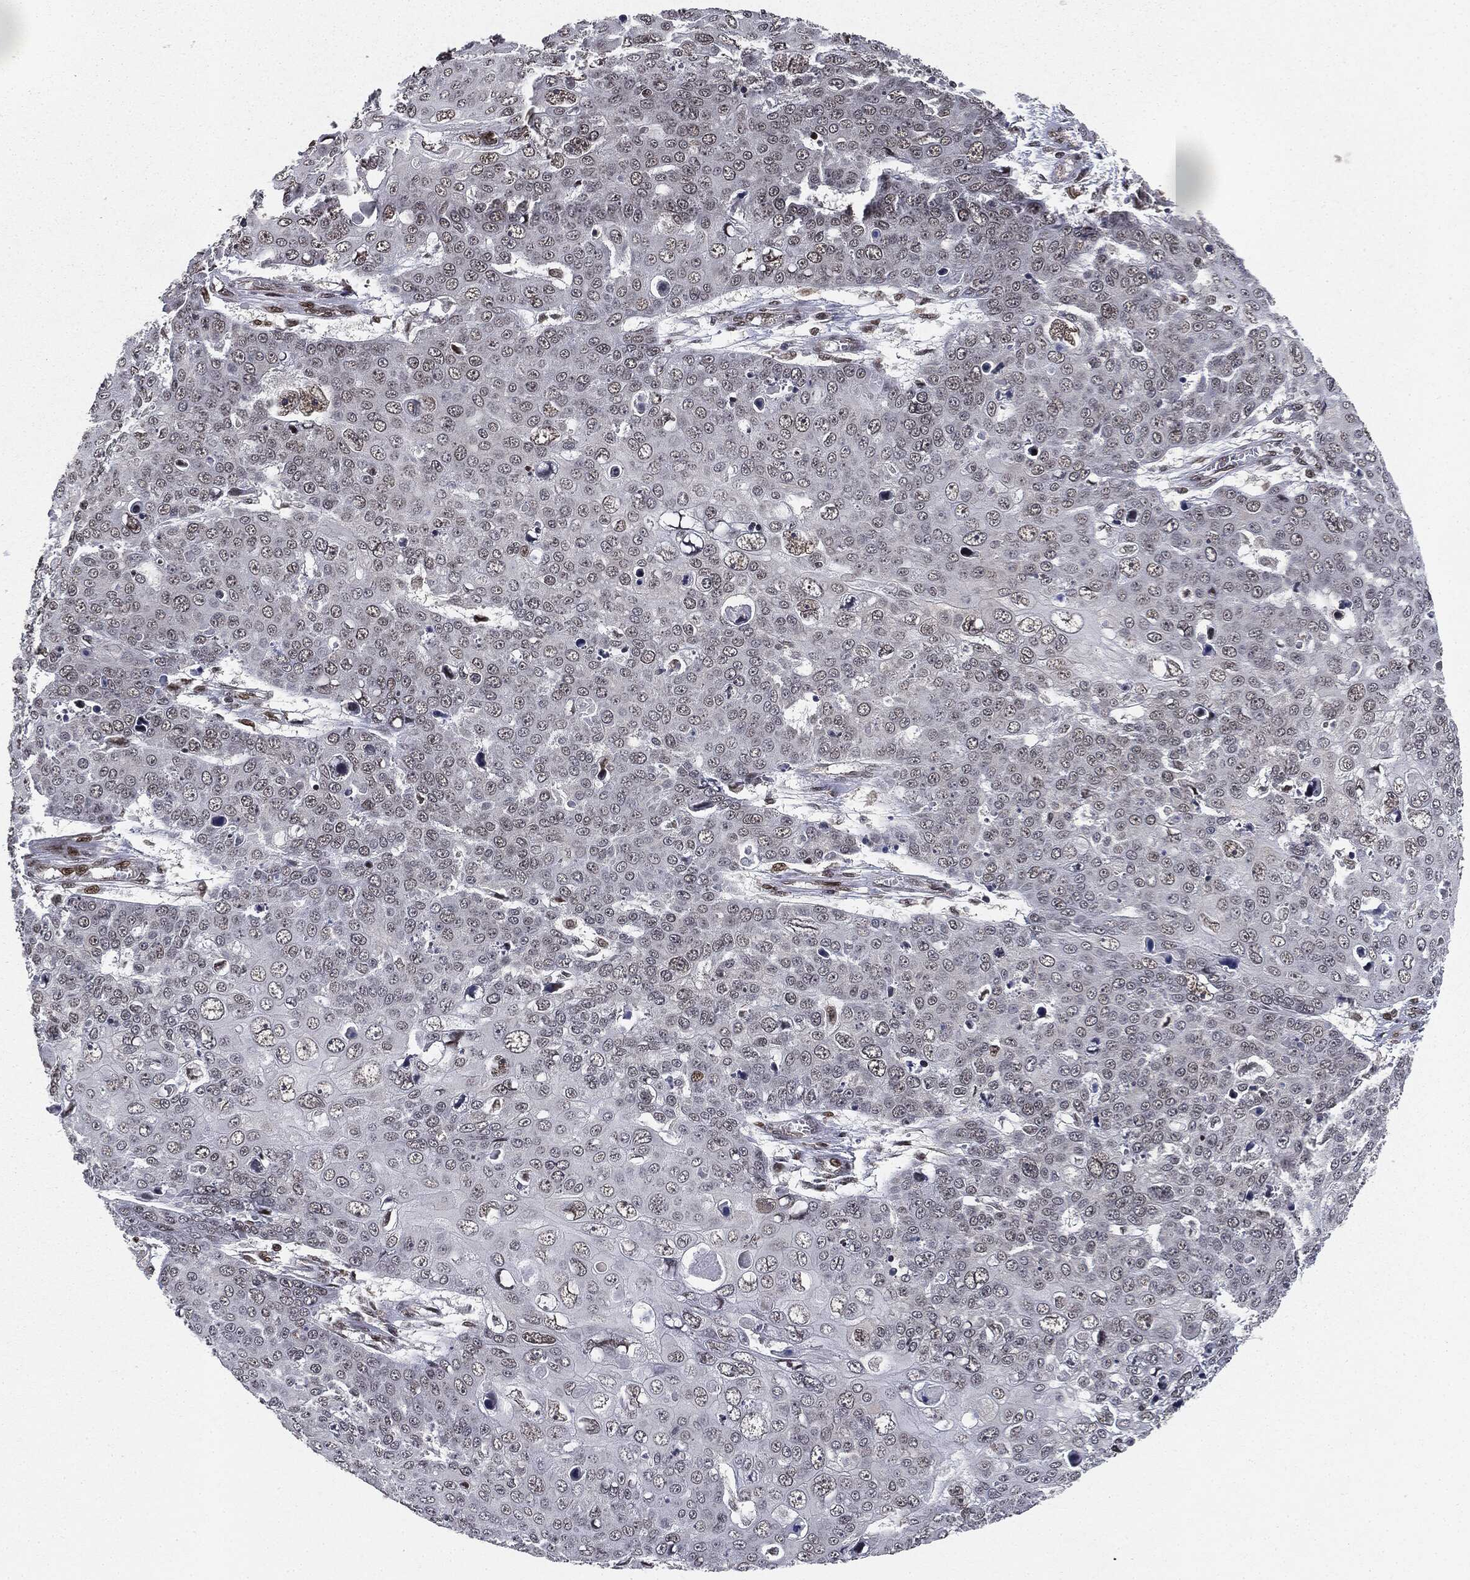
{"staining": {"intensity": "weak", "quantity": "25%-75%", "location": "nuclear"}, "tissue": "skin cancer", "cell_type": "Tumor cells", "image_type": "cancer", "snomed": [{"axis": "morphology", "description": "Squamous cell carcinoma, NOS"}, {"axis": "topography", "description": "Skin"}], "caption": "Immunohistochemistry (IHC) of skin cancer shows low levels of weak nuclear staining in about 25%-75% of tumor cells.", "gene": "TBC1D22A", "patient": {"sex": "male", "age": 71}}